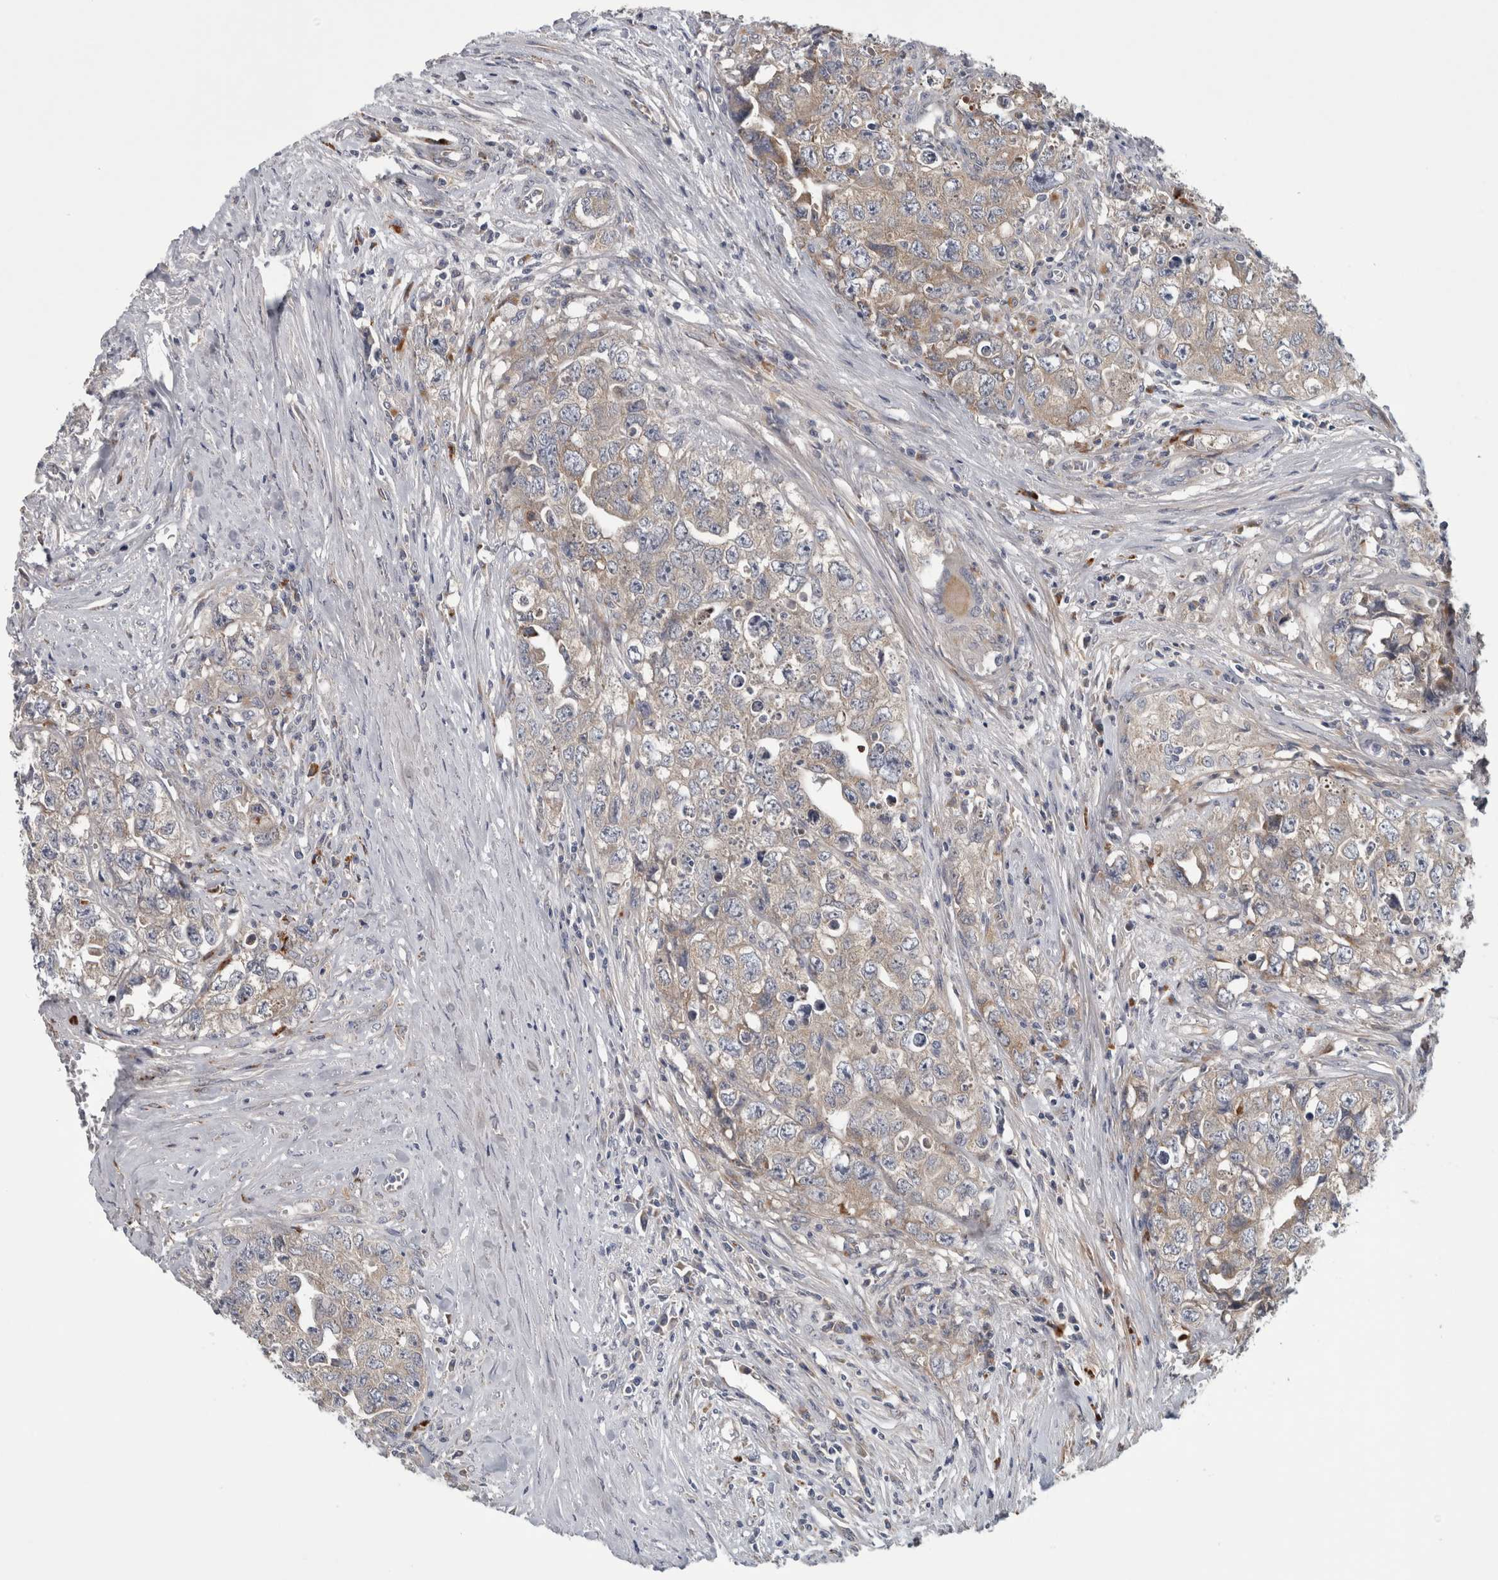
{"staining": {"intensity": "moderate", "quantity": ">75%", "location": "cytoplasmic/membranous"}, "tissue": "testis cancer", "cell_type": "Tumor cells", "image_type": "cancer", "snomed": [{"axis": "morphology", "description": "Seminoma, NOS"}, {"axis": "morphology", "description": "Carcinoma, Embryonal, NOS"}, {"axis": "topography", "description": "Testis"}], "caption": "Moderate cytoplasmic/membranous expression for a protein is identified in approximately >75% of tumor cells of testis cancer (embryonal carcinoma) using IHC.", "gene": "ATXN2", "patient": {"sex": "male", "age": 43}}